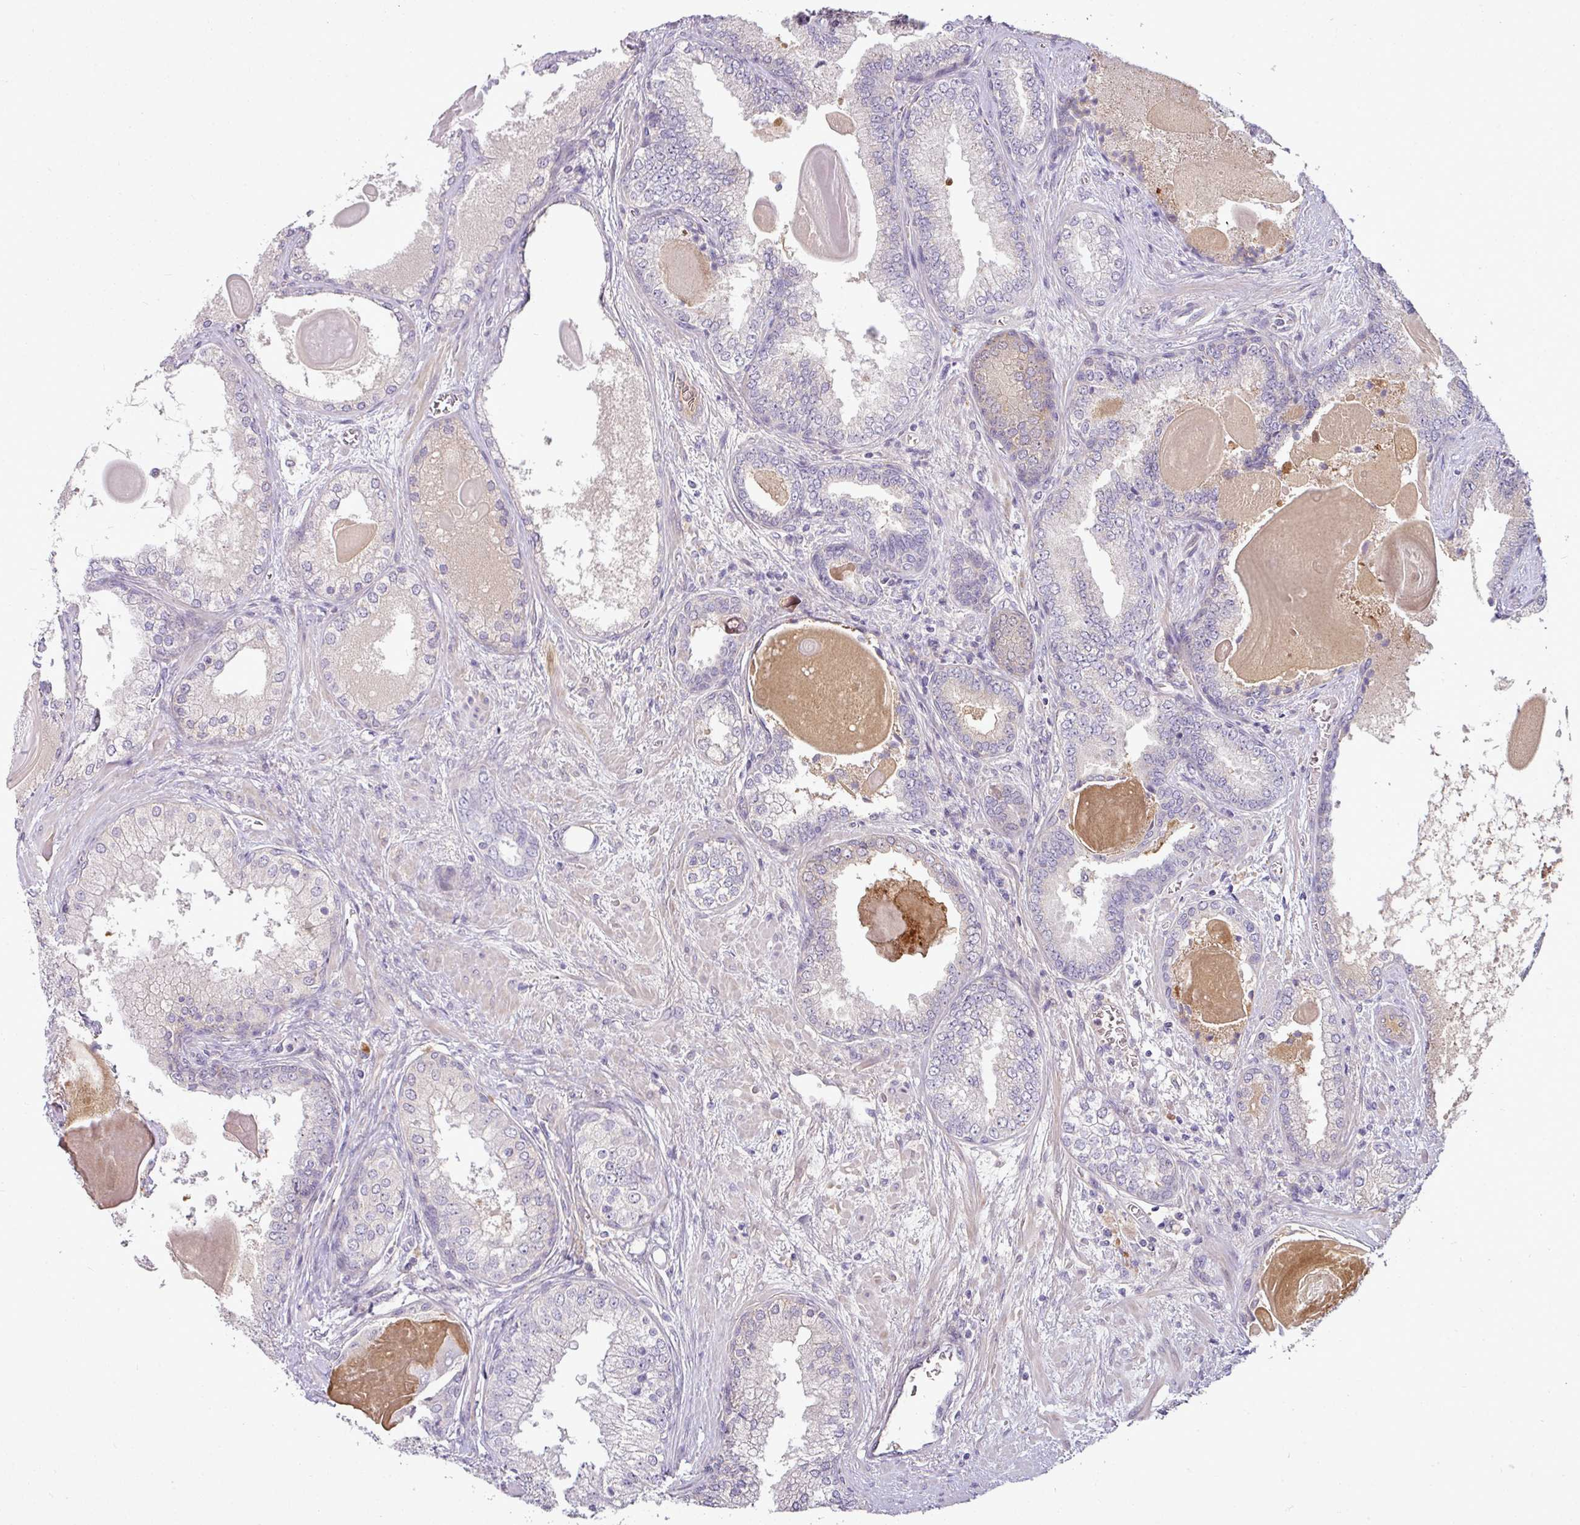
{"staining": {"intensity": "negative", "quantity": "none", "location": "none"}, "tissue": "prostate cancer", "cell_type": "Tumor cells", "image_type": "cancer", "snomed": [{"axis": "morphology", "description": "Adenocarcinoma, High grade"}, {"axis": "topography", "description": "Prostate"}], "caption": "Immunohistochemistry micrograph of neoplastic tissue: prostate cancer stained with DAB shows no significant protein expression in tumor cells.", "gene": "APOM", "patient": {"sex": "male", "age": 63}}